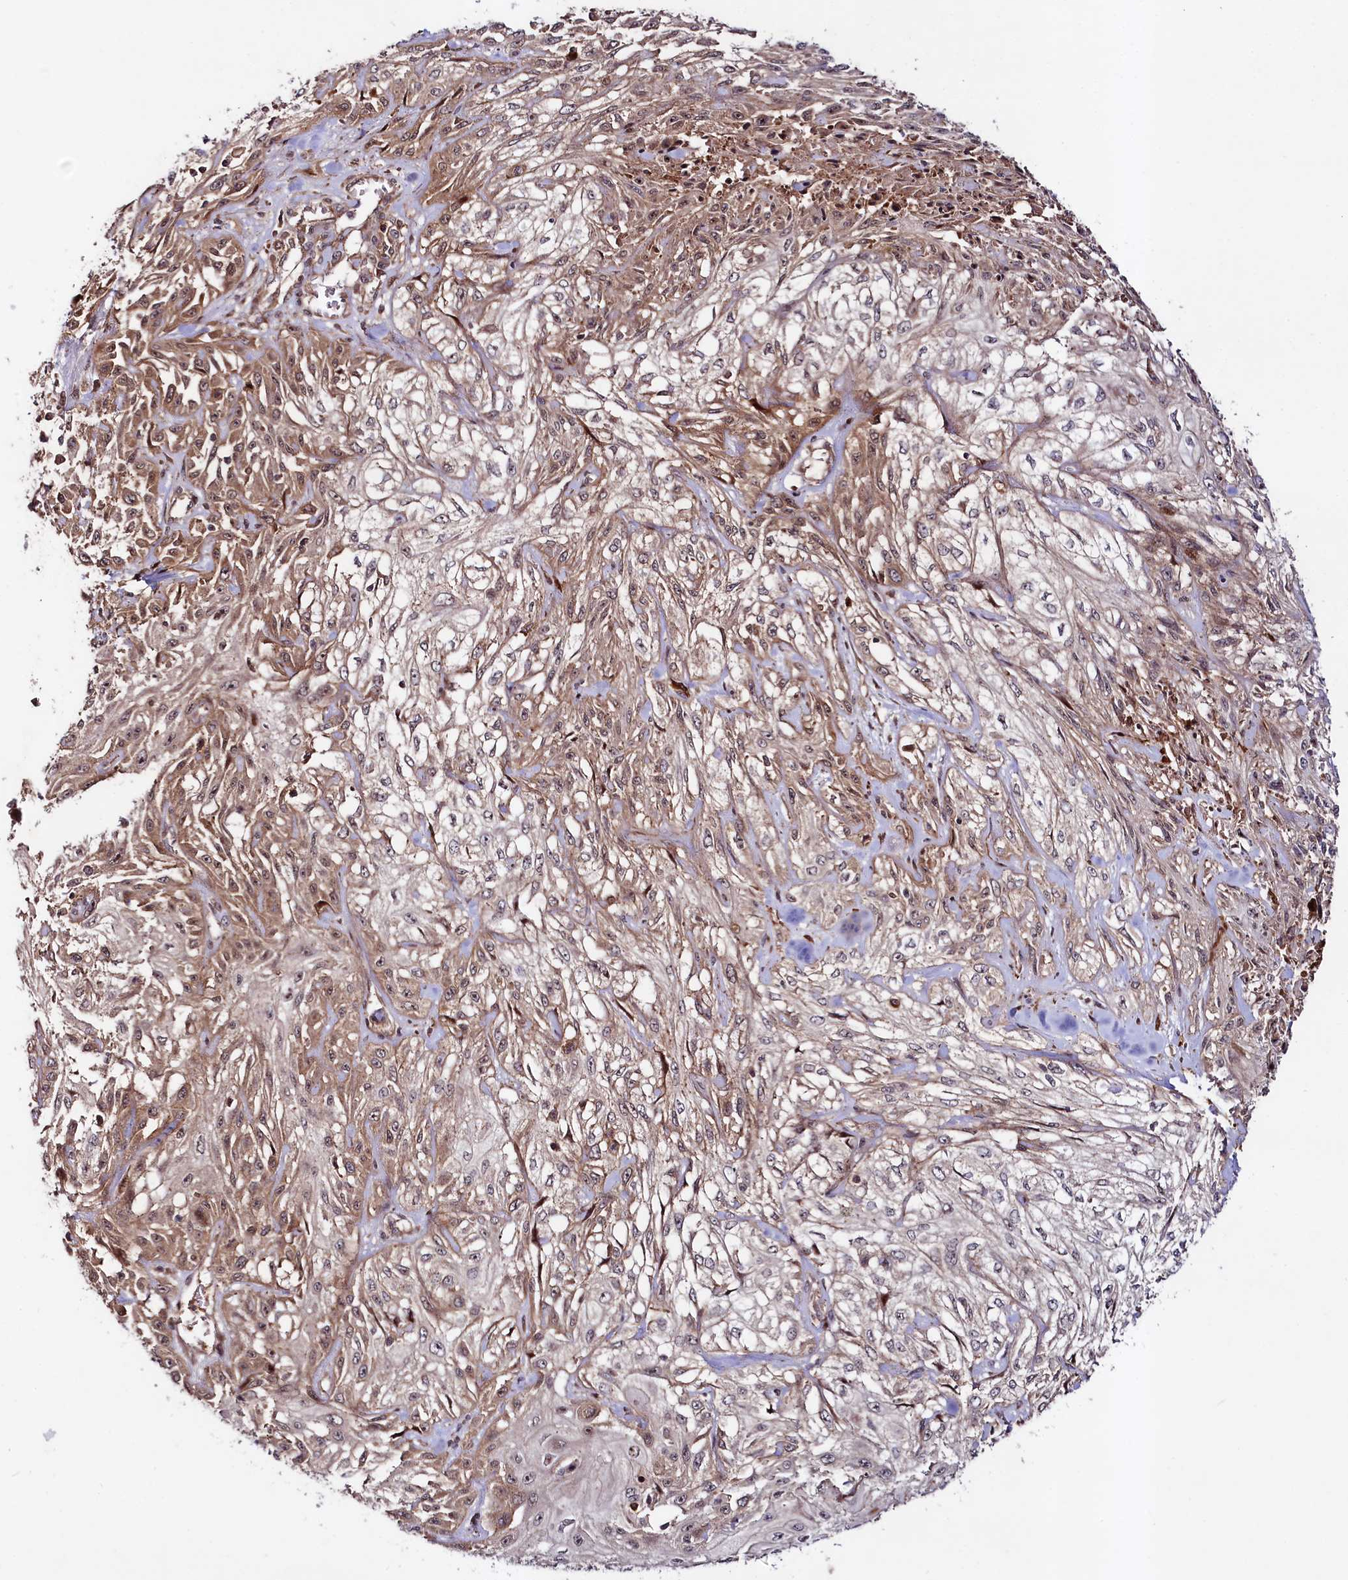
{"staining": {"intensity": "moderate", "quantity": ">75%", "location": "cytoplasmic/membranous,nuclear"}, "tissue": "skin cancer", "cell_type": "Tumor cells", "image_type": "cancer", "snomed": [{"axis": "morphology", "description": "Squamous cell carcinoma, NOS"}, {"axis": "morphology", "description": "Squamous cell carcinoma, metastatic, NOS"}, {"axis": "topography", "description": "Skin"}, {"axis": "topography", "description": "Lymph node"}], "caption": "Skin squamous cell carcinoma stained for a protein (brown) demonstrates moderate cytoplasmic/membranous and nuclear positive staining in approximately >75% of tumor cells.", "gene": "NEDD1", "patient": {"sex": "male", "age": 75}}